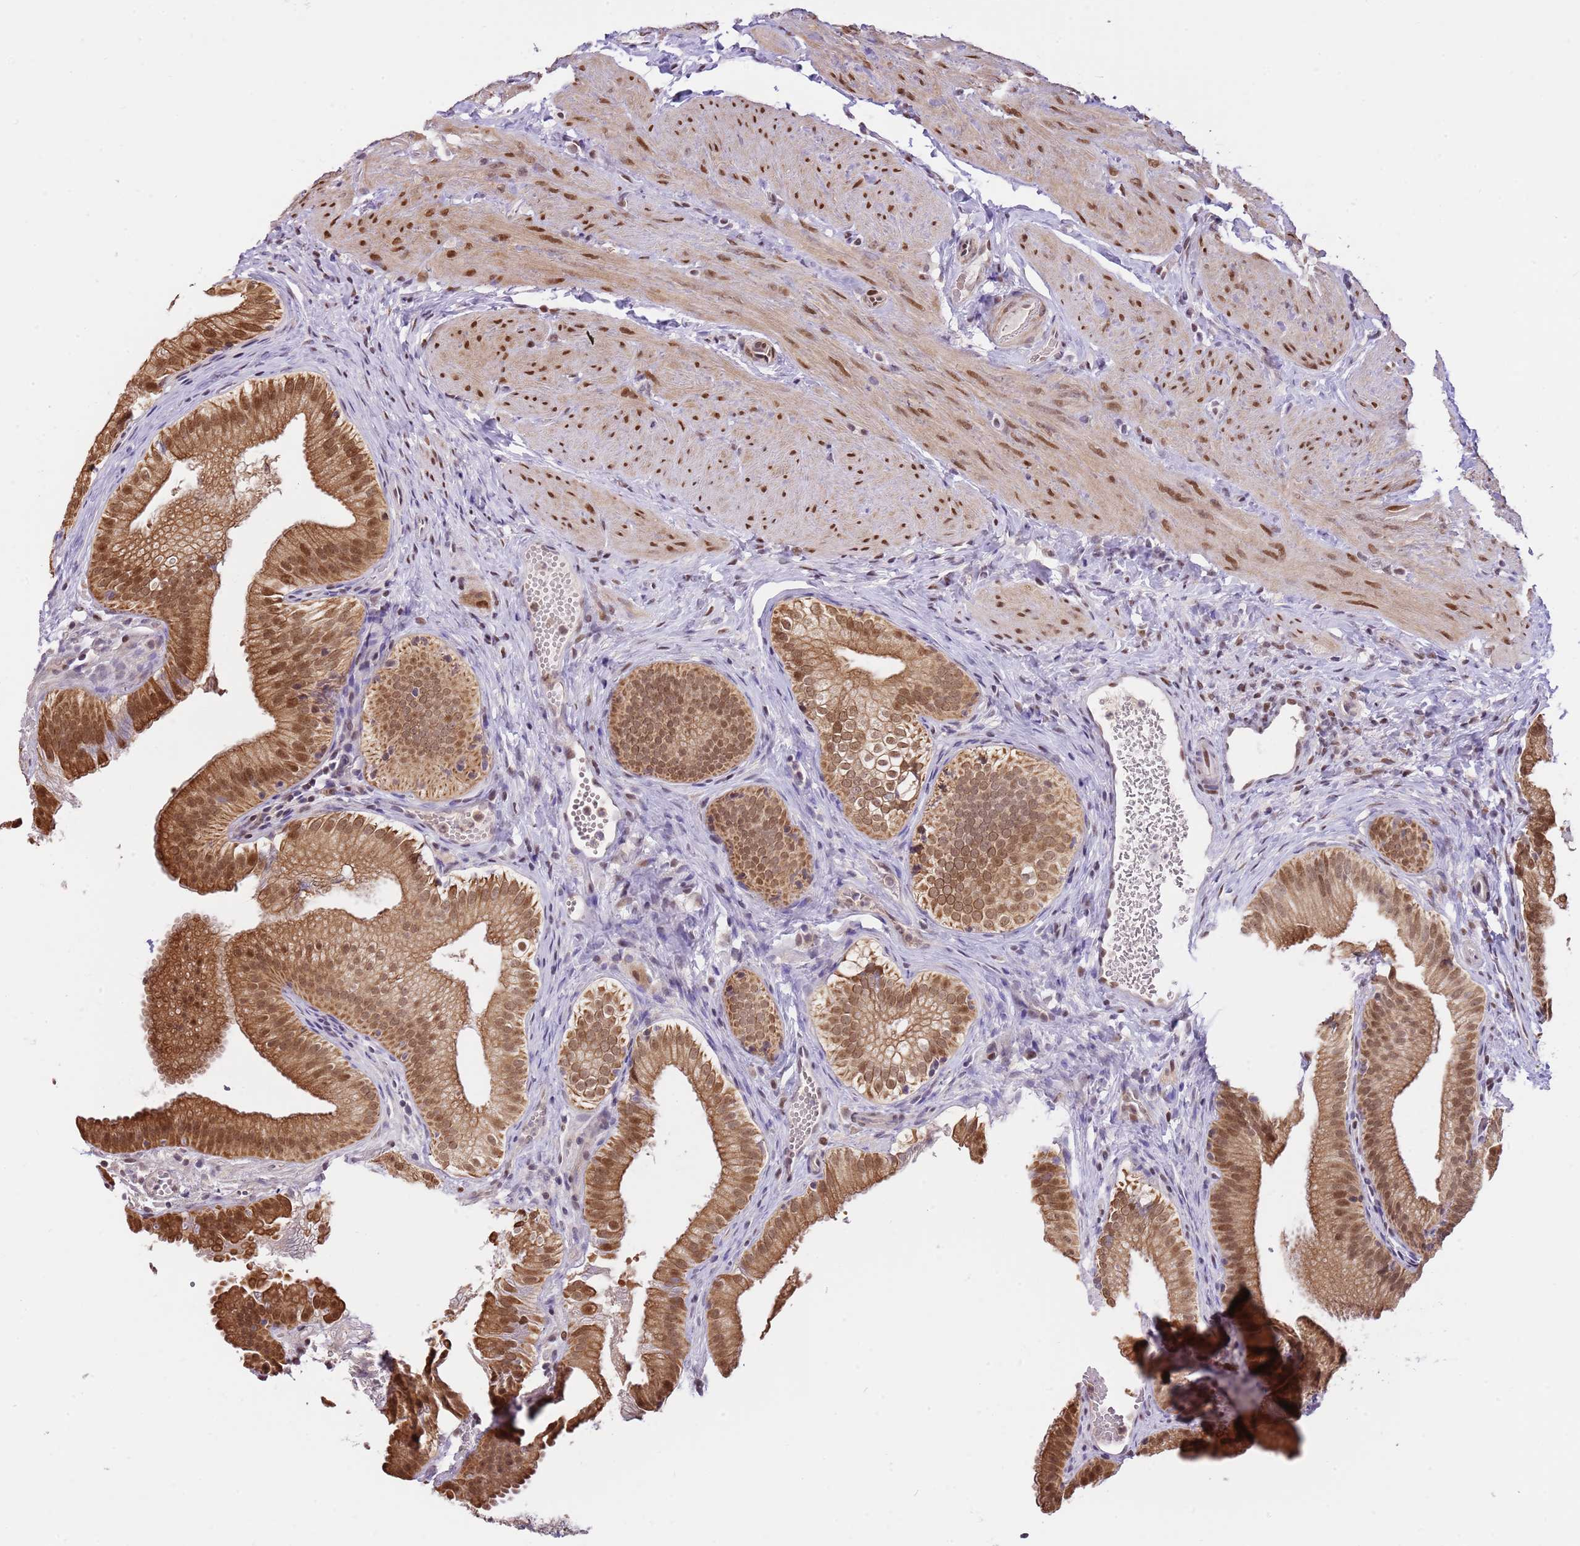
{"staining": {"intensity": "strong", "quantity": ">75%", "location": "cytoplasmic/membranous,nuclear"}, "tissue": "gallbladder", "cell_type": "Glandular cells", "image_type": "normal", "snomed": [{"axis": "morphology", "description": "Normal tissue, NOS"}, {"axis": "topography", "description": "Gallbladder"}], "caption": "Protein analysis of normal gallbladder reveals strong cytoplasmic/membranous,nuclear positivity in about >75% of glandular cells. (Brightfield microscopy of DAB IHC at high magnification).", "gene": "RFK", "patient": {"sex": "female", "age": 30}}